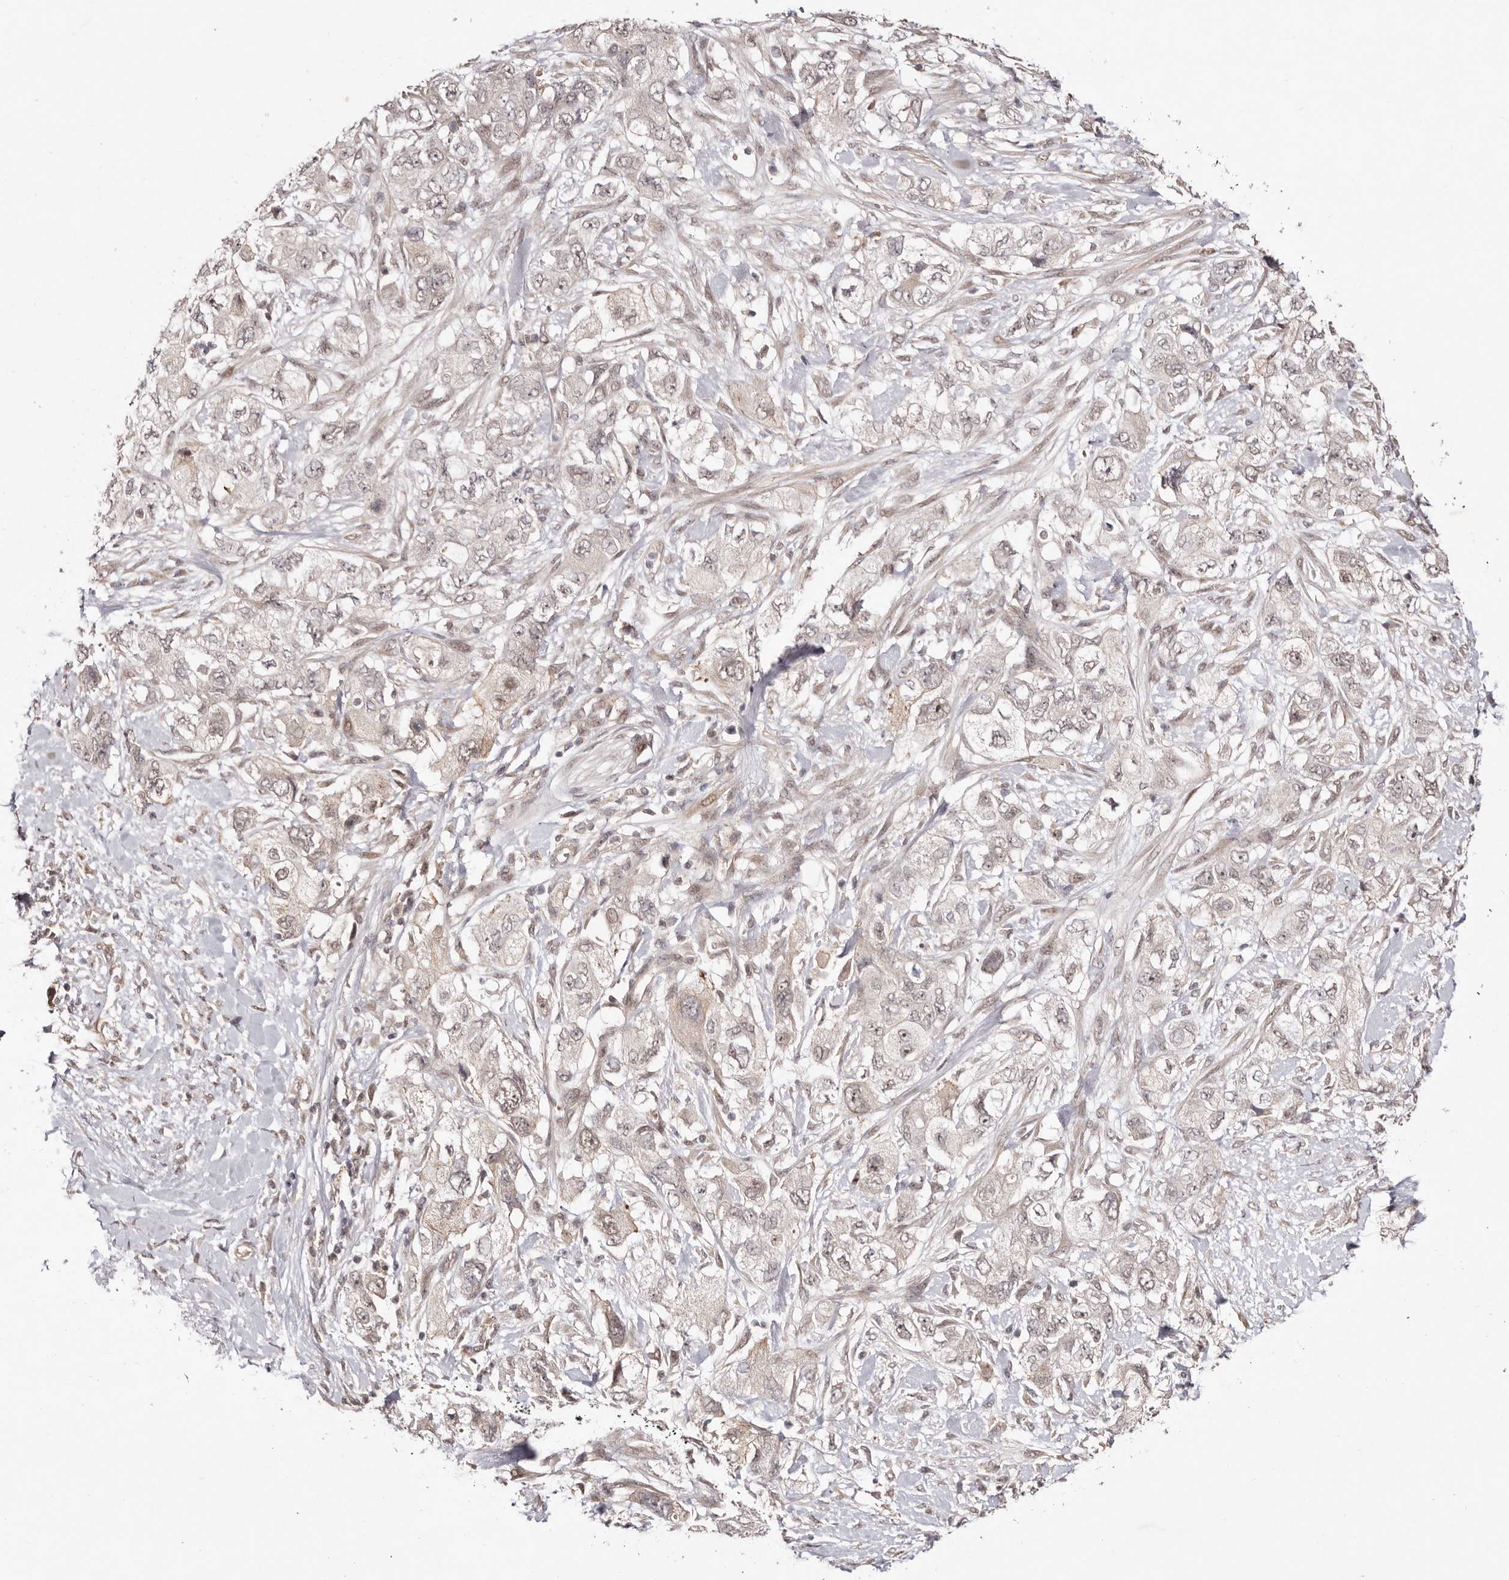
{"staining": {"intensity": "weak", "quantity": "25%-75%", "location": "cytoplasmic/membranous"}, "tissue": "pancreatic cancer", "cell_type": "Tumor cells", "image_type": "cancer", "snomed": [{"axis": "morphology", "description": "Adenocarcinoma, NOS"}, {"axis": "topography", "description": "Pancreas"}], "caption": "A low amount of weak cytoplasmic/membranous staining is present in approximately 25%-75% of tumor cells in adenocarcinoma (pancreatic) tissue. (Brightfield microscopy of DAB IHC at high magnification).", "gene": "EGR3", "patient": {"sex": "female", "age": 73}}